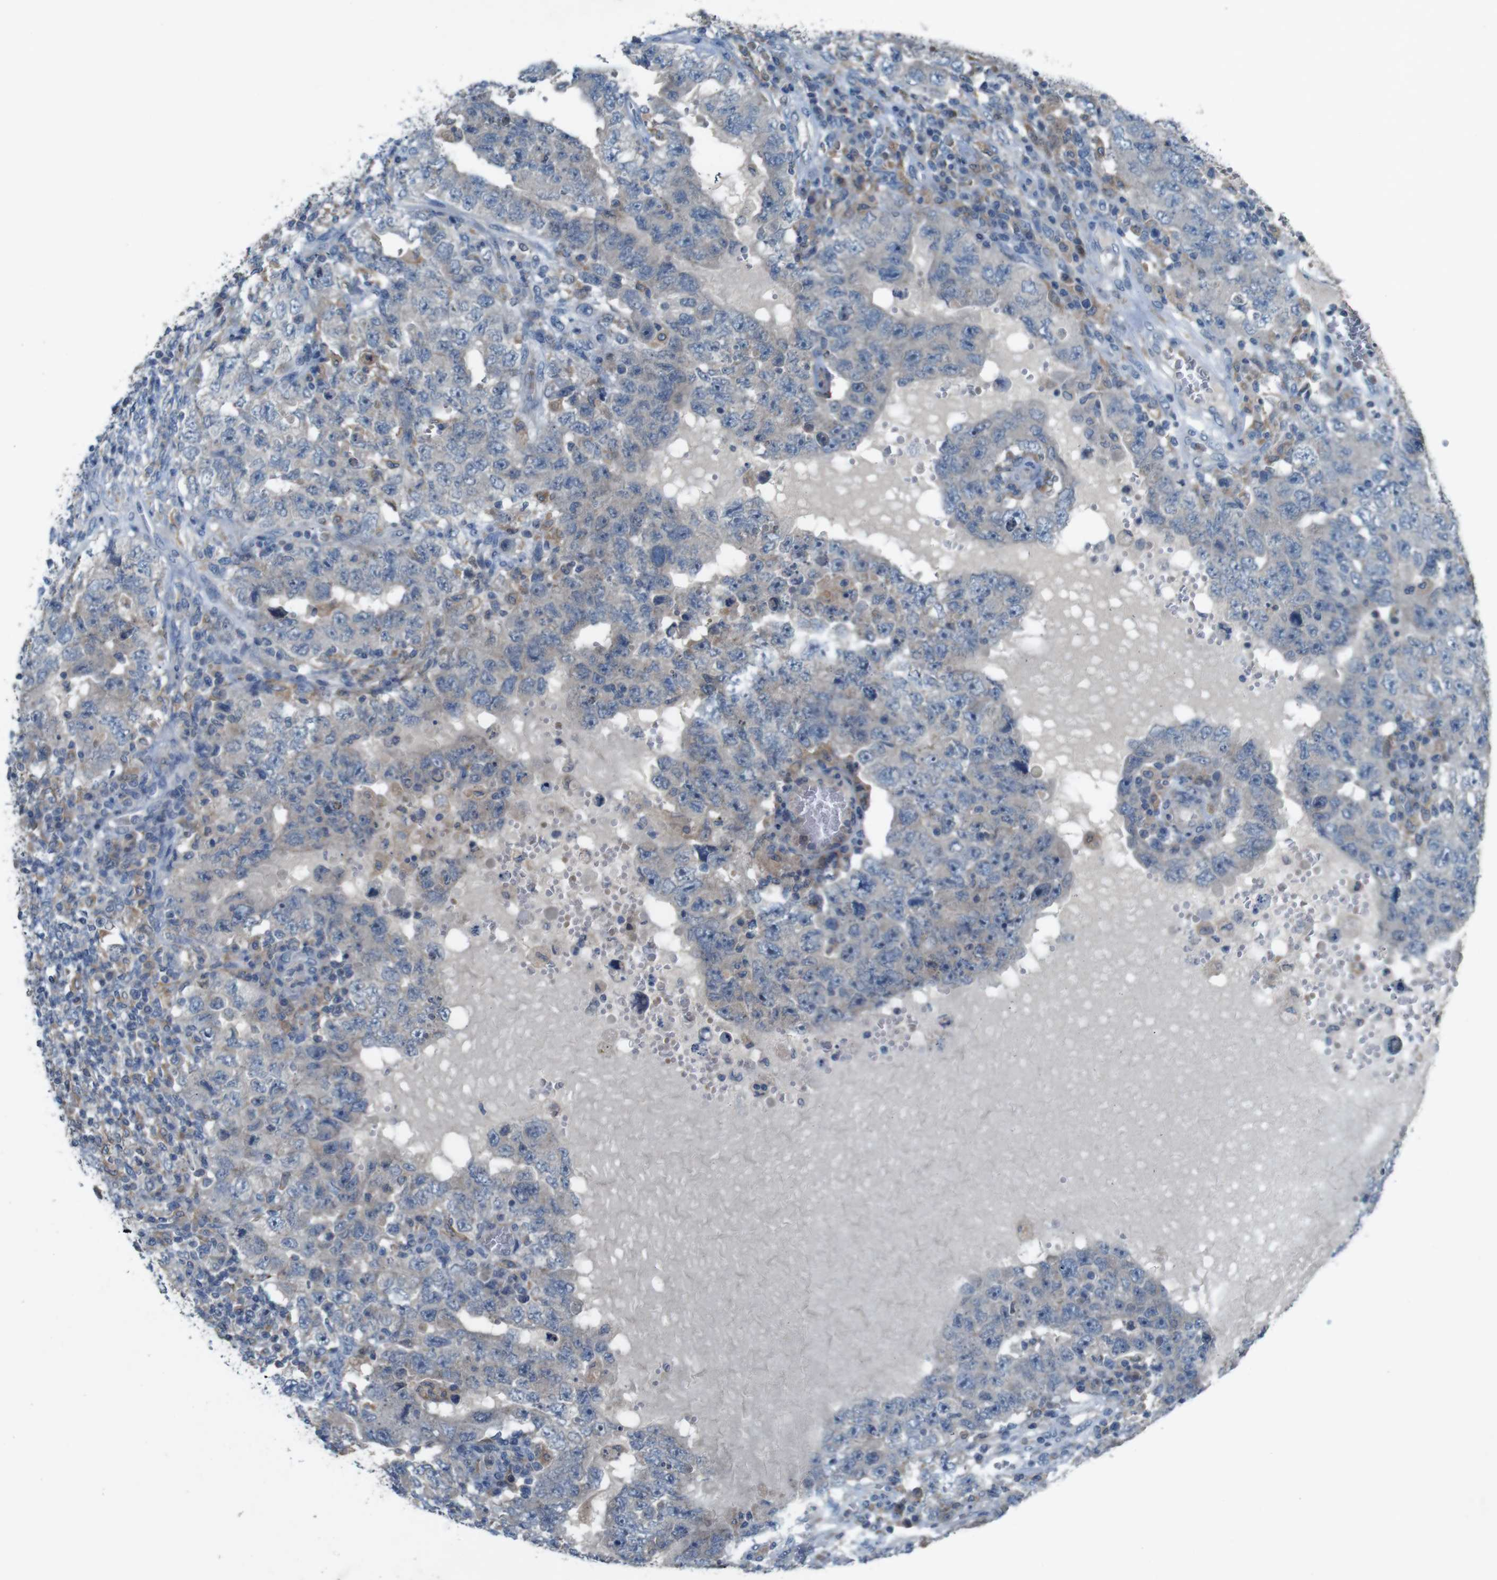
{"staining": {"intensity": "weak", "quantity": "<25%", "location": "cytoplasmic/membranous"}, "tissue": "testis cancer", "cell_type": "Tumor cells", "image_type": "cancer", "snomed": [{"axis": "morphology", "description": "Carcinoma, Embryonal, NOS"}, {"axis": "topography", "description": "Testis"}], "caption": "Photomicrograph shows no protein positivity in tumor cells of testis cancer (embryonal carcinoma) tissue.", "gene": "MOGAT3", "patient": {"sex": "male", "age": 26}}